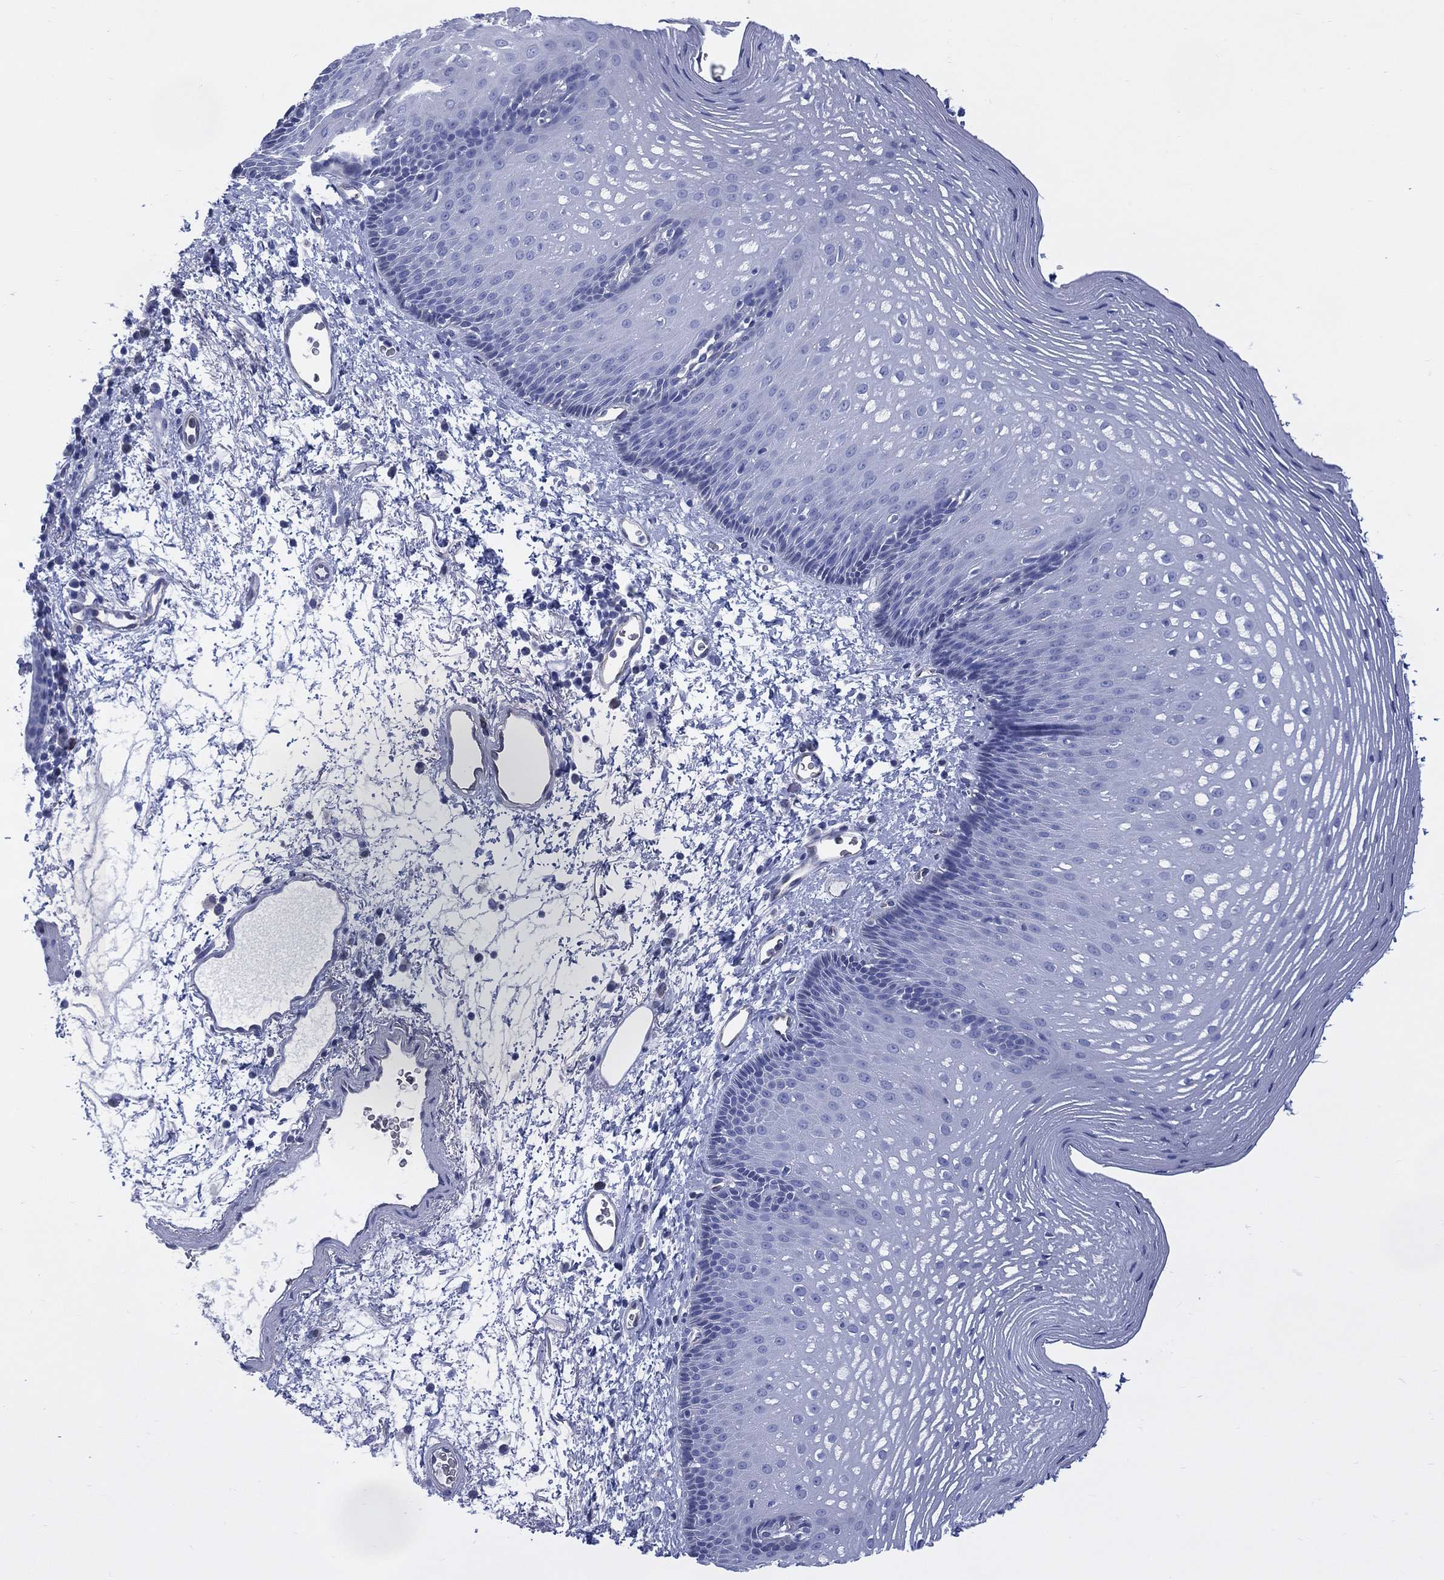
{"staining": {"intensity": "negative", "quantity": "none", "location": "none"}, "tissue": "esophagus", "cell_type": "Squamous epithelial cells", "image_type": "normal", "snomed": [{"axis": "morphology", "description": "Normal tissue, NOS"}, {"axis": "topography", "description": "Esophagus"}], "caption": "High power microscopy image of an immunohistochemistry (IHC) image of benign esophagus, revealing no significant expression in squamous epithelial cells. The staining was performed using DAB to visualize the protein expression in brown, while the nuclei were stained in blue with hematoxylin (Magnification: 20x).", "gene": "DDI1", "patient": {"sex": "male", "age": 76}}